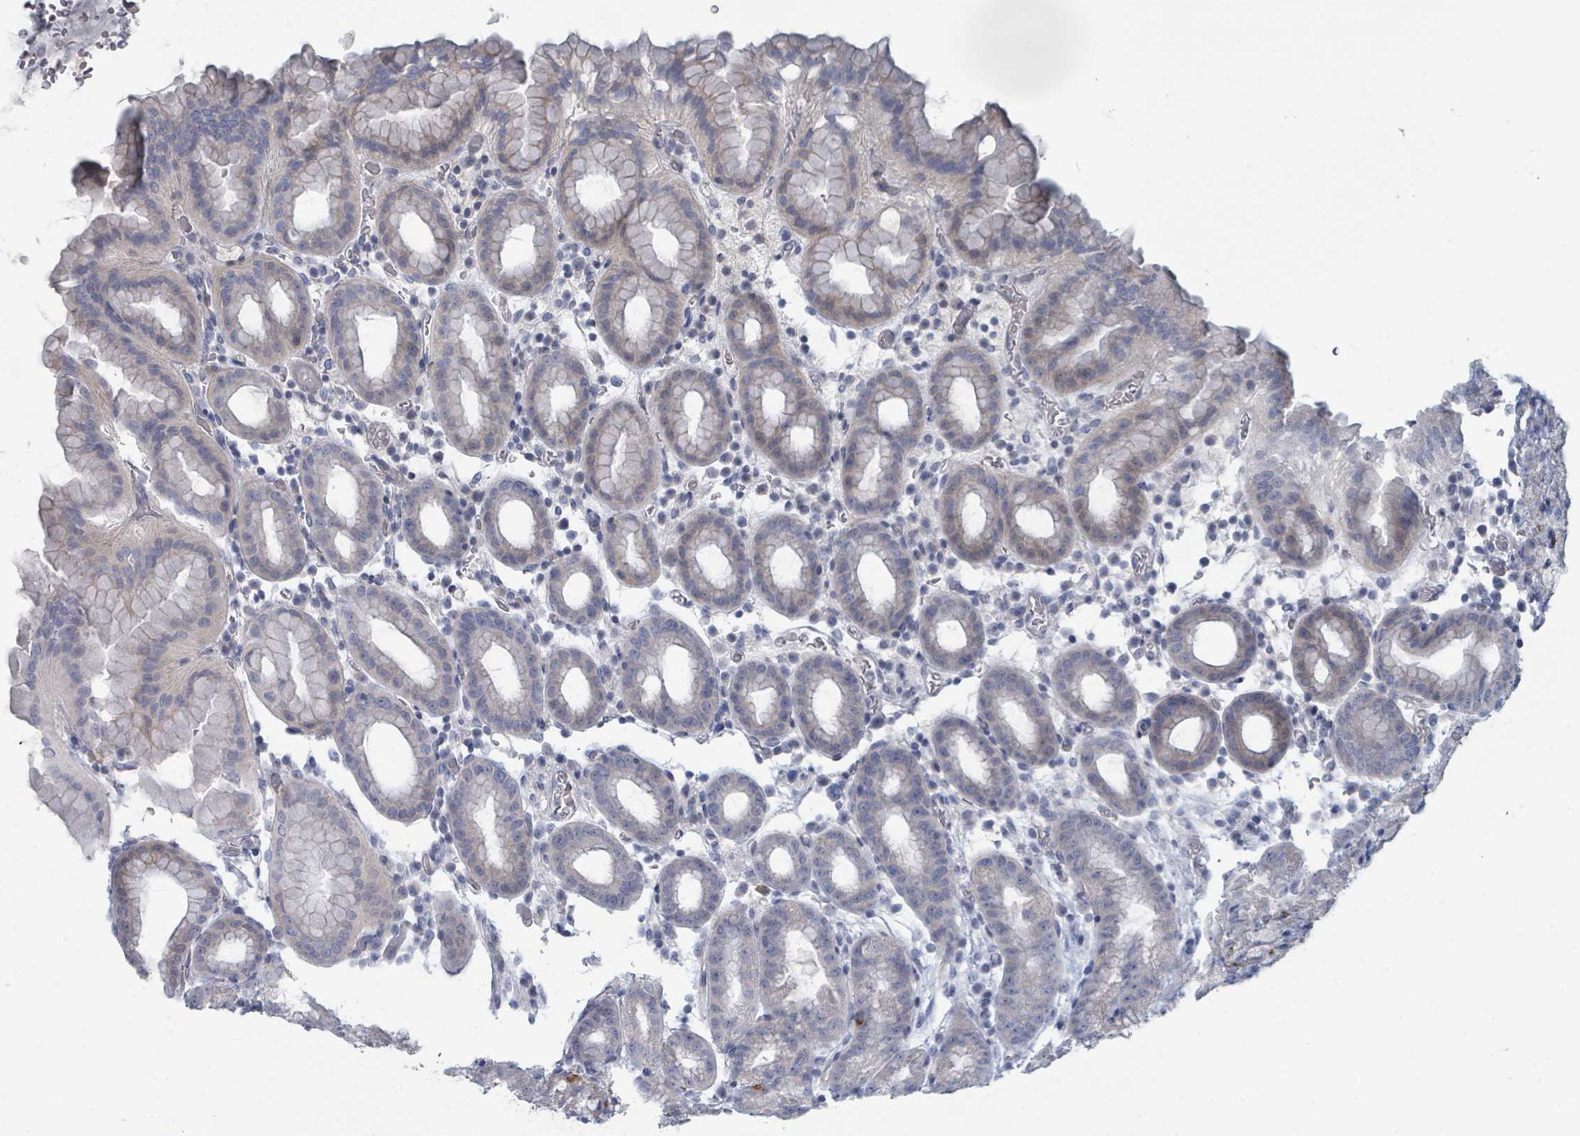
{"staining": {"intensity": "negative", "quantity": "none", "location": "none"}, "tissue": "stomach", "cell_type": "Glandular cells", "image_type": "normal", "snomed": [{"axis": "morphology", "description": "Normal tissue, NOS"}, {"axis": "topography", "description": "Stomach, upper"}, {"axis": "topography", "description": "Stomach, lower"}, {"axis": "topography", "description": "Small intestine"}], "caption": "Image shows no significant protein expression in glandular cells of normal stomach. The staining is performed using DAB brown chromogen with nuclei counter-stained in using hematoxylin.", "gene": "SLC25A45", "patient": {"sex": "male", "age": 68}}